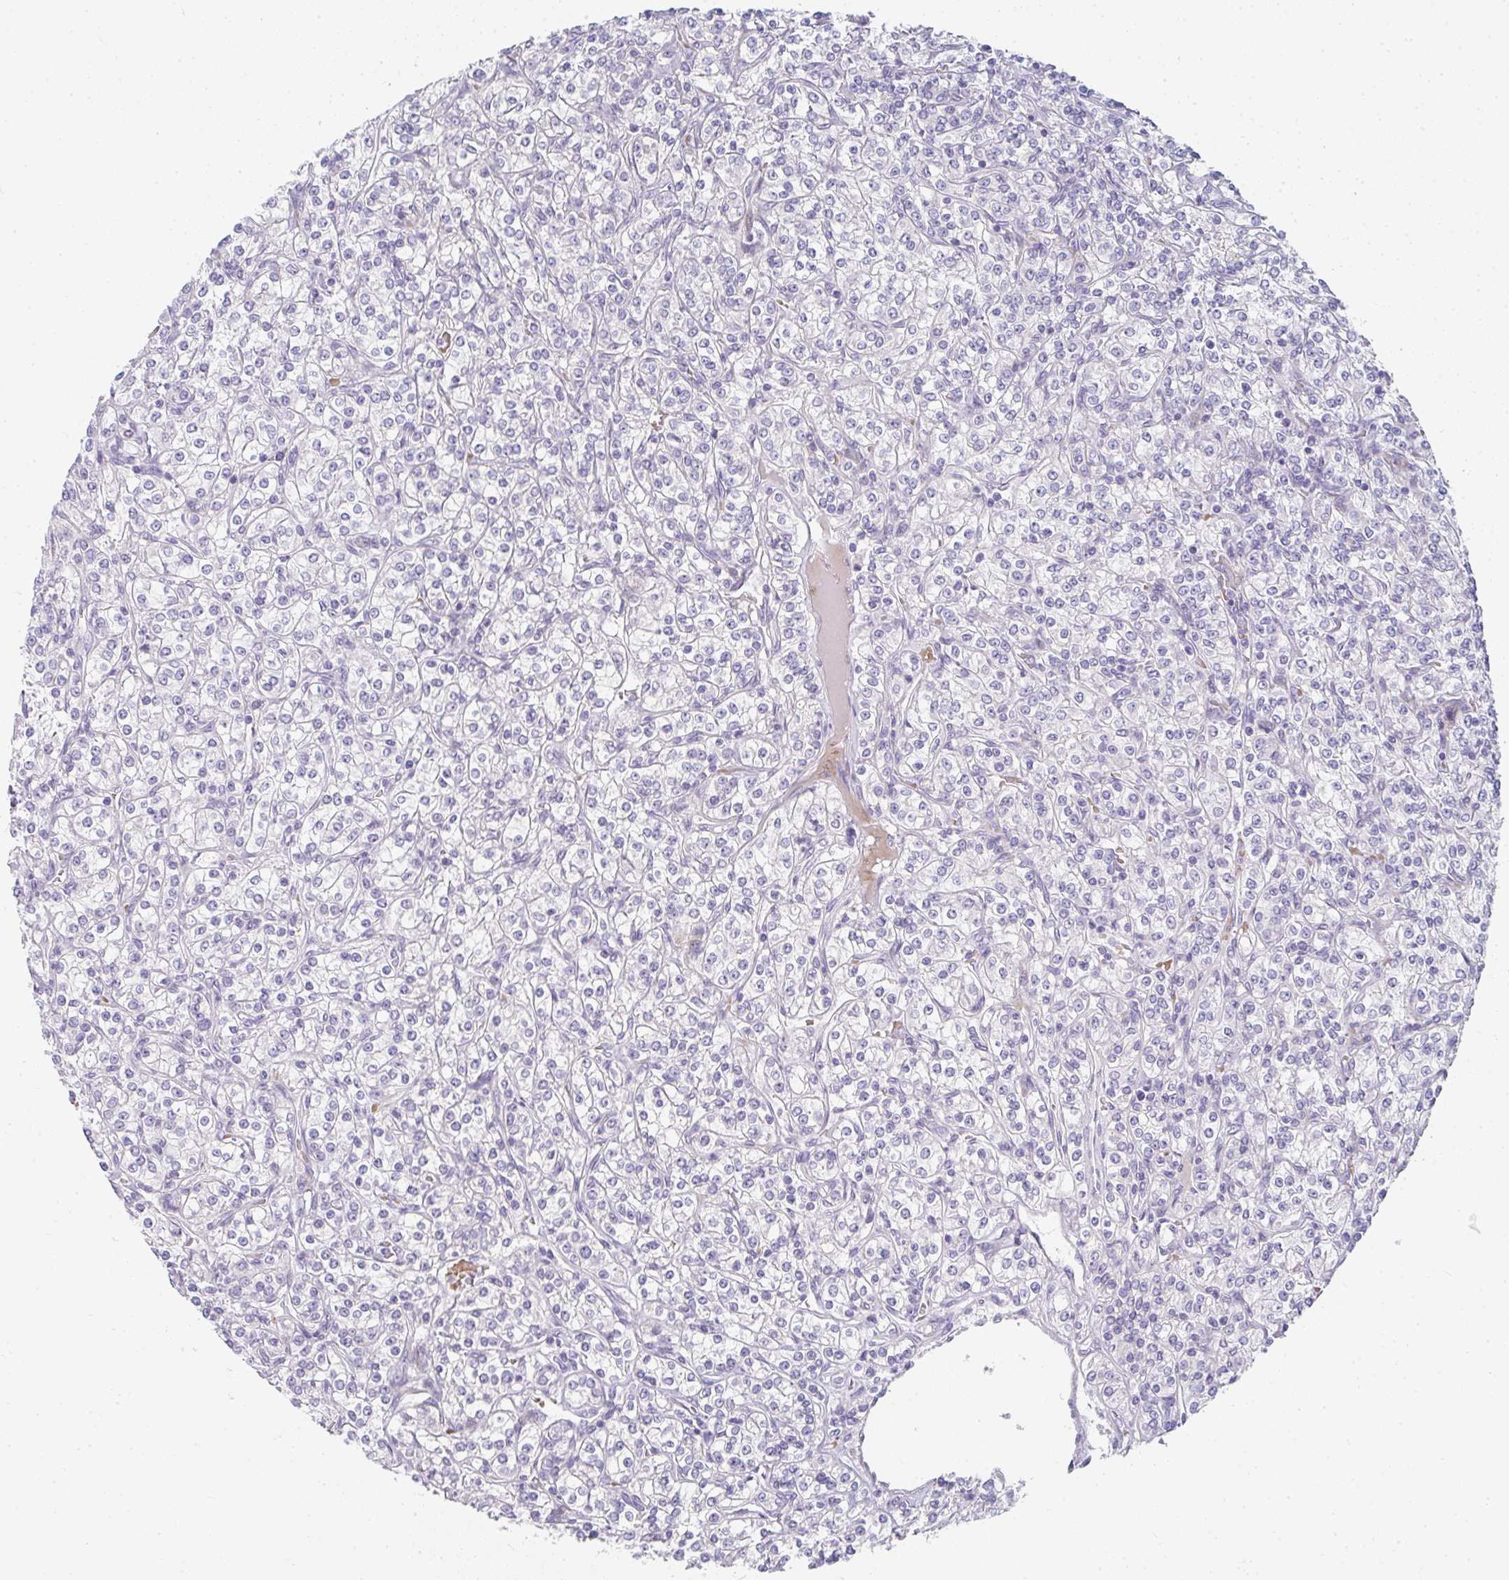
{"staining": {"intensity": "negative", "quantity": "none", "location": "none"}, "tissue": "renal cancer", "cell_type": "Tumor cells", "image_type": "cancer", "snomed": [{"axis": "morphology", "description": "Adenocarcinoma, NOS"}, {"axis": "topography", "description": "Kidney"}], "caption": "Renal adenocarcinoma stained for a protein using immunohistochemistry (IHC) demonstrates no staining tumor cells.", "gene": "NEU2", "patient": {"sex": "male", "age": 77}}